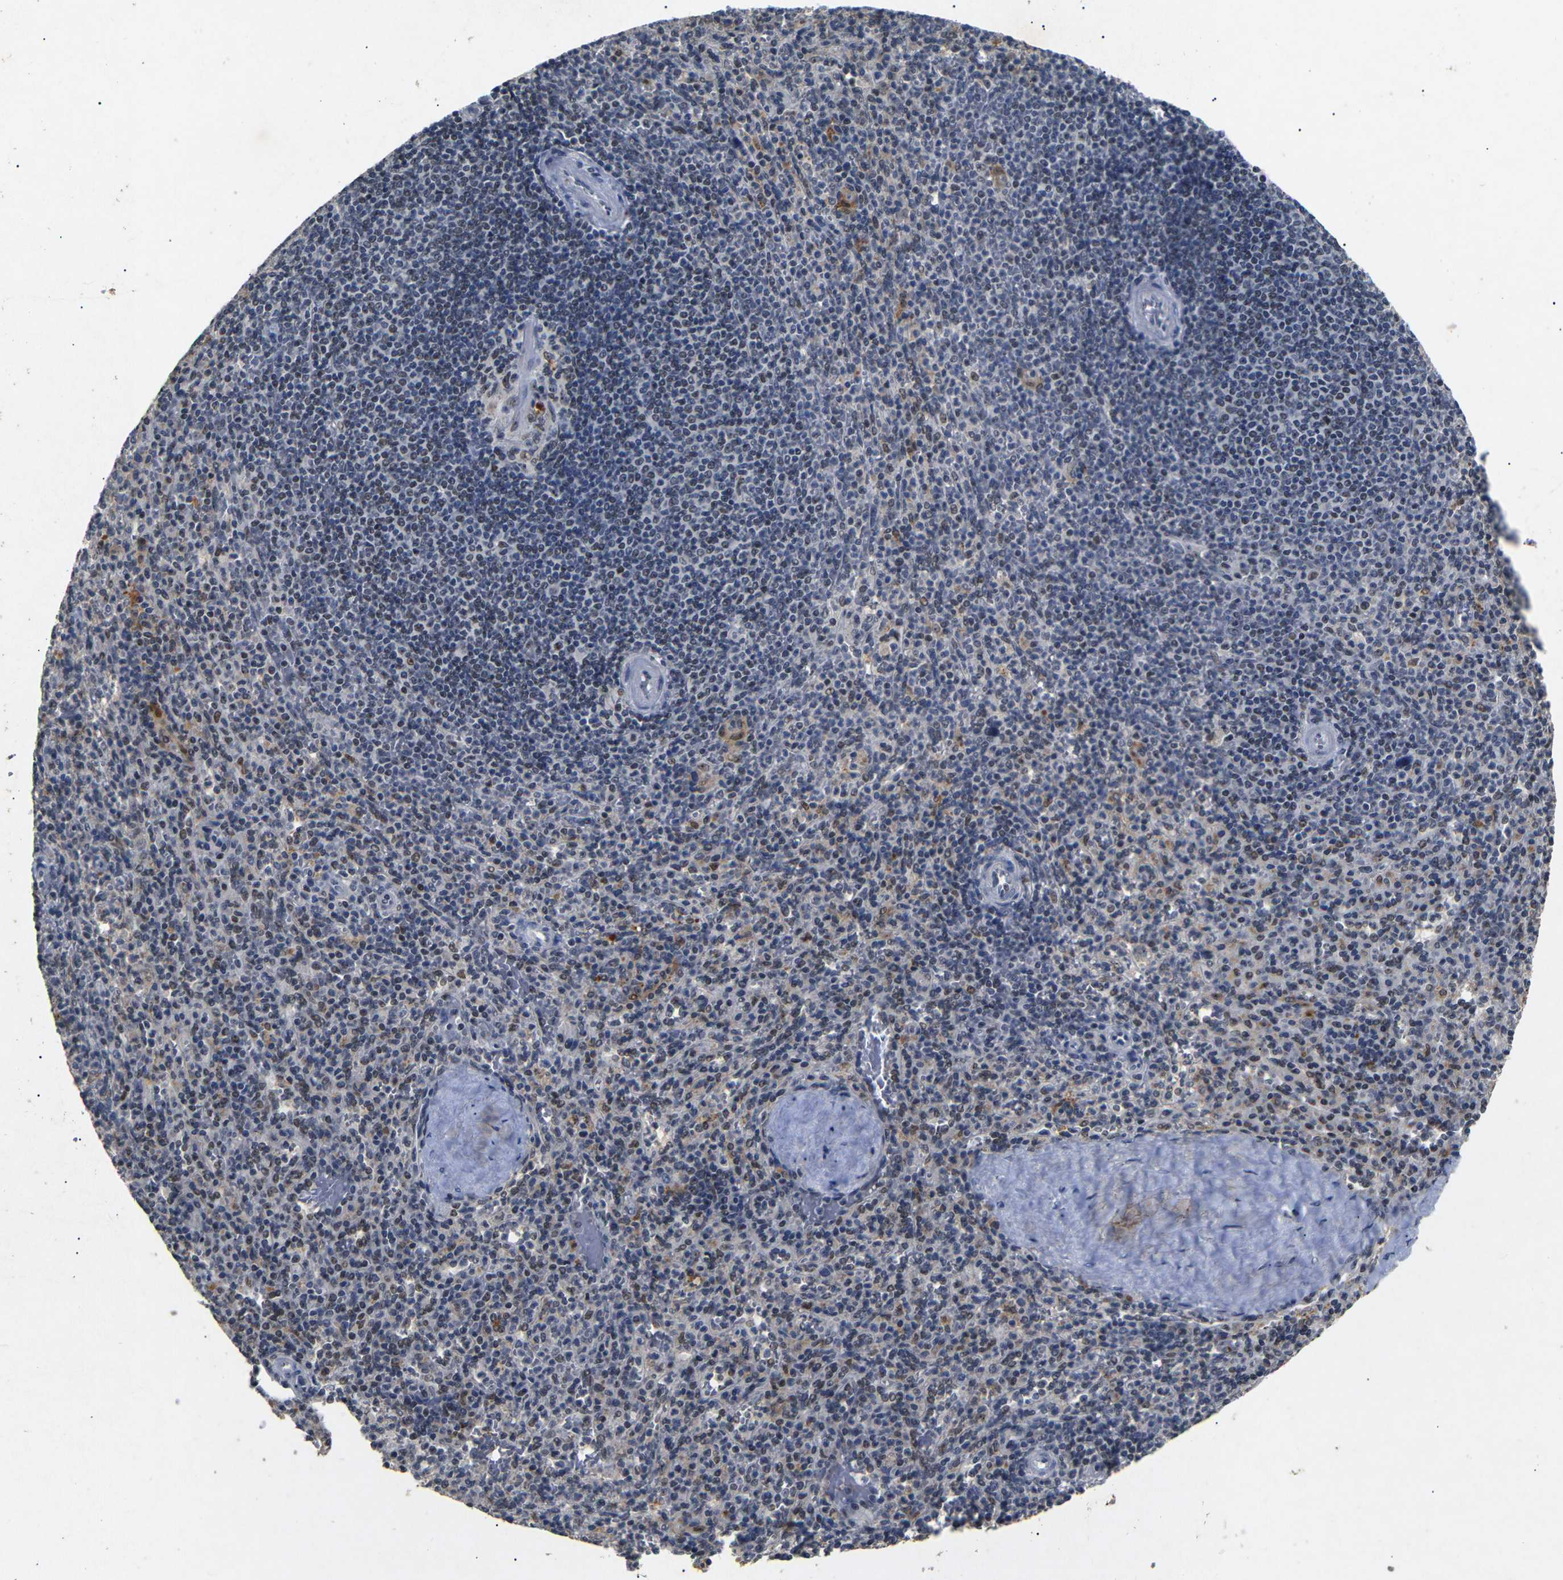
{"staining": {"intensity": "weak", "quantity": "<25%", "location": "nuclear"}, "tissue": "spleen", "cell_type": "Cells in red pulp", "image_type": "normal", "snomed": [{"axis": "morphology", "description": "Normal tissue, NOS"}, {"axis": "topography", "description": "Spleen"}], "caption": "Immunohistochemistry (IHC) image of normal spleen: human spleen stained with DAB exhibits no significant protein staining in cells in red pulp. (Stains: DAB immunohistochemistry (IHC) with hematoxylin counter stain, Microscopy: brightfield microscopy at high magnification).", "gene": "PARN", "patient": {"sex": "male", "age": 36}}